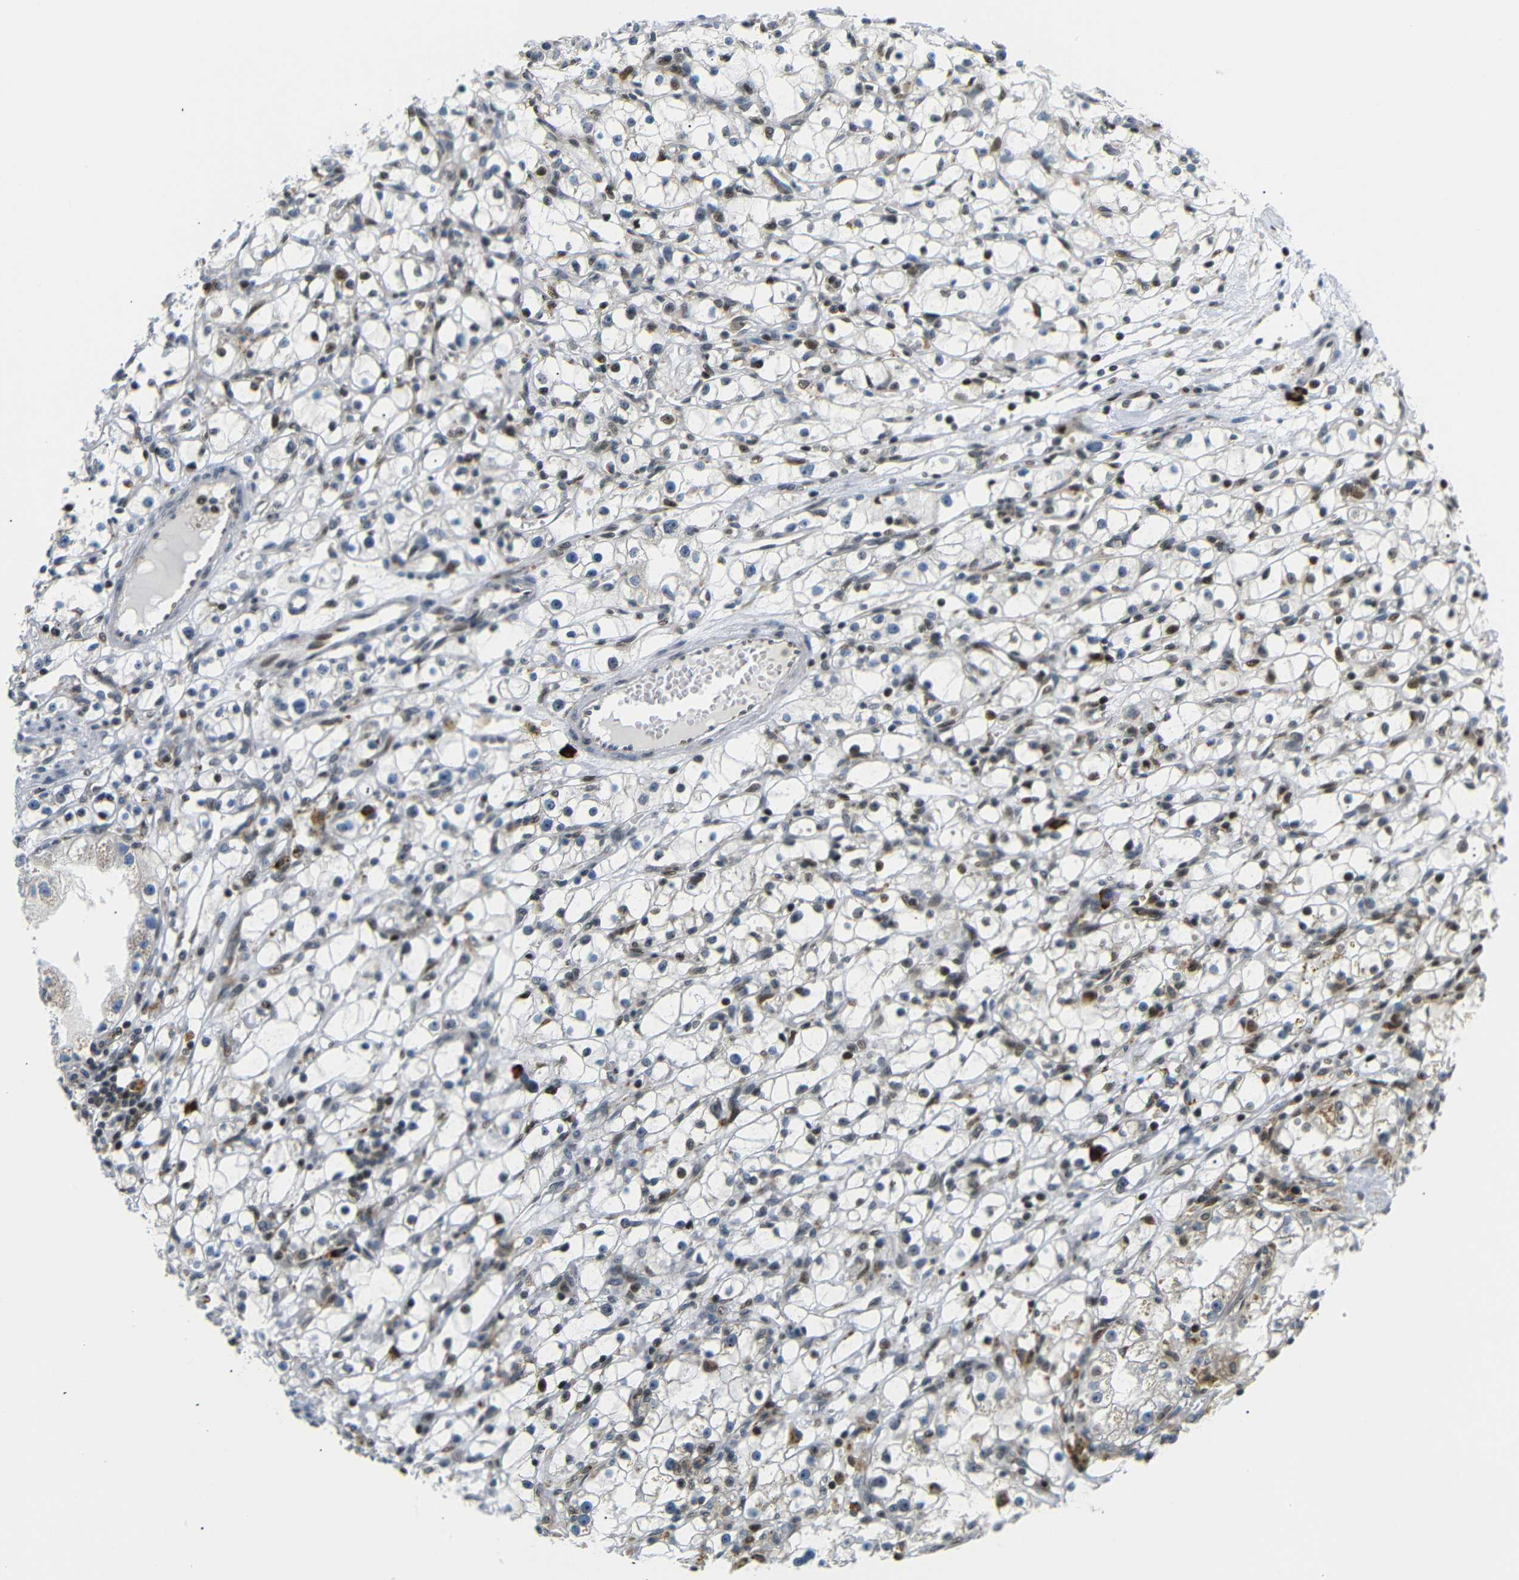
{"staining": {"intensity": "moderate", "quantity": "<25%", "location": "nuclear"}, "tissue": "renal cancer", "cell_type": "Tumor cells", "image_type": "cancer", "snomed": [{"axis": "morphology", "description": "Adenocarcinoma, NOS"}, {"axis": "topography", "description": "Kidney"}], "caption": "Protein expression analysis of renal adenocarcinoma shows moderate nuclear expression in about <25% of tumor cells.", "gene": "SPCS2", "patient": {"sex": "male", "age": 56}}